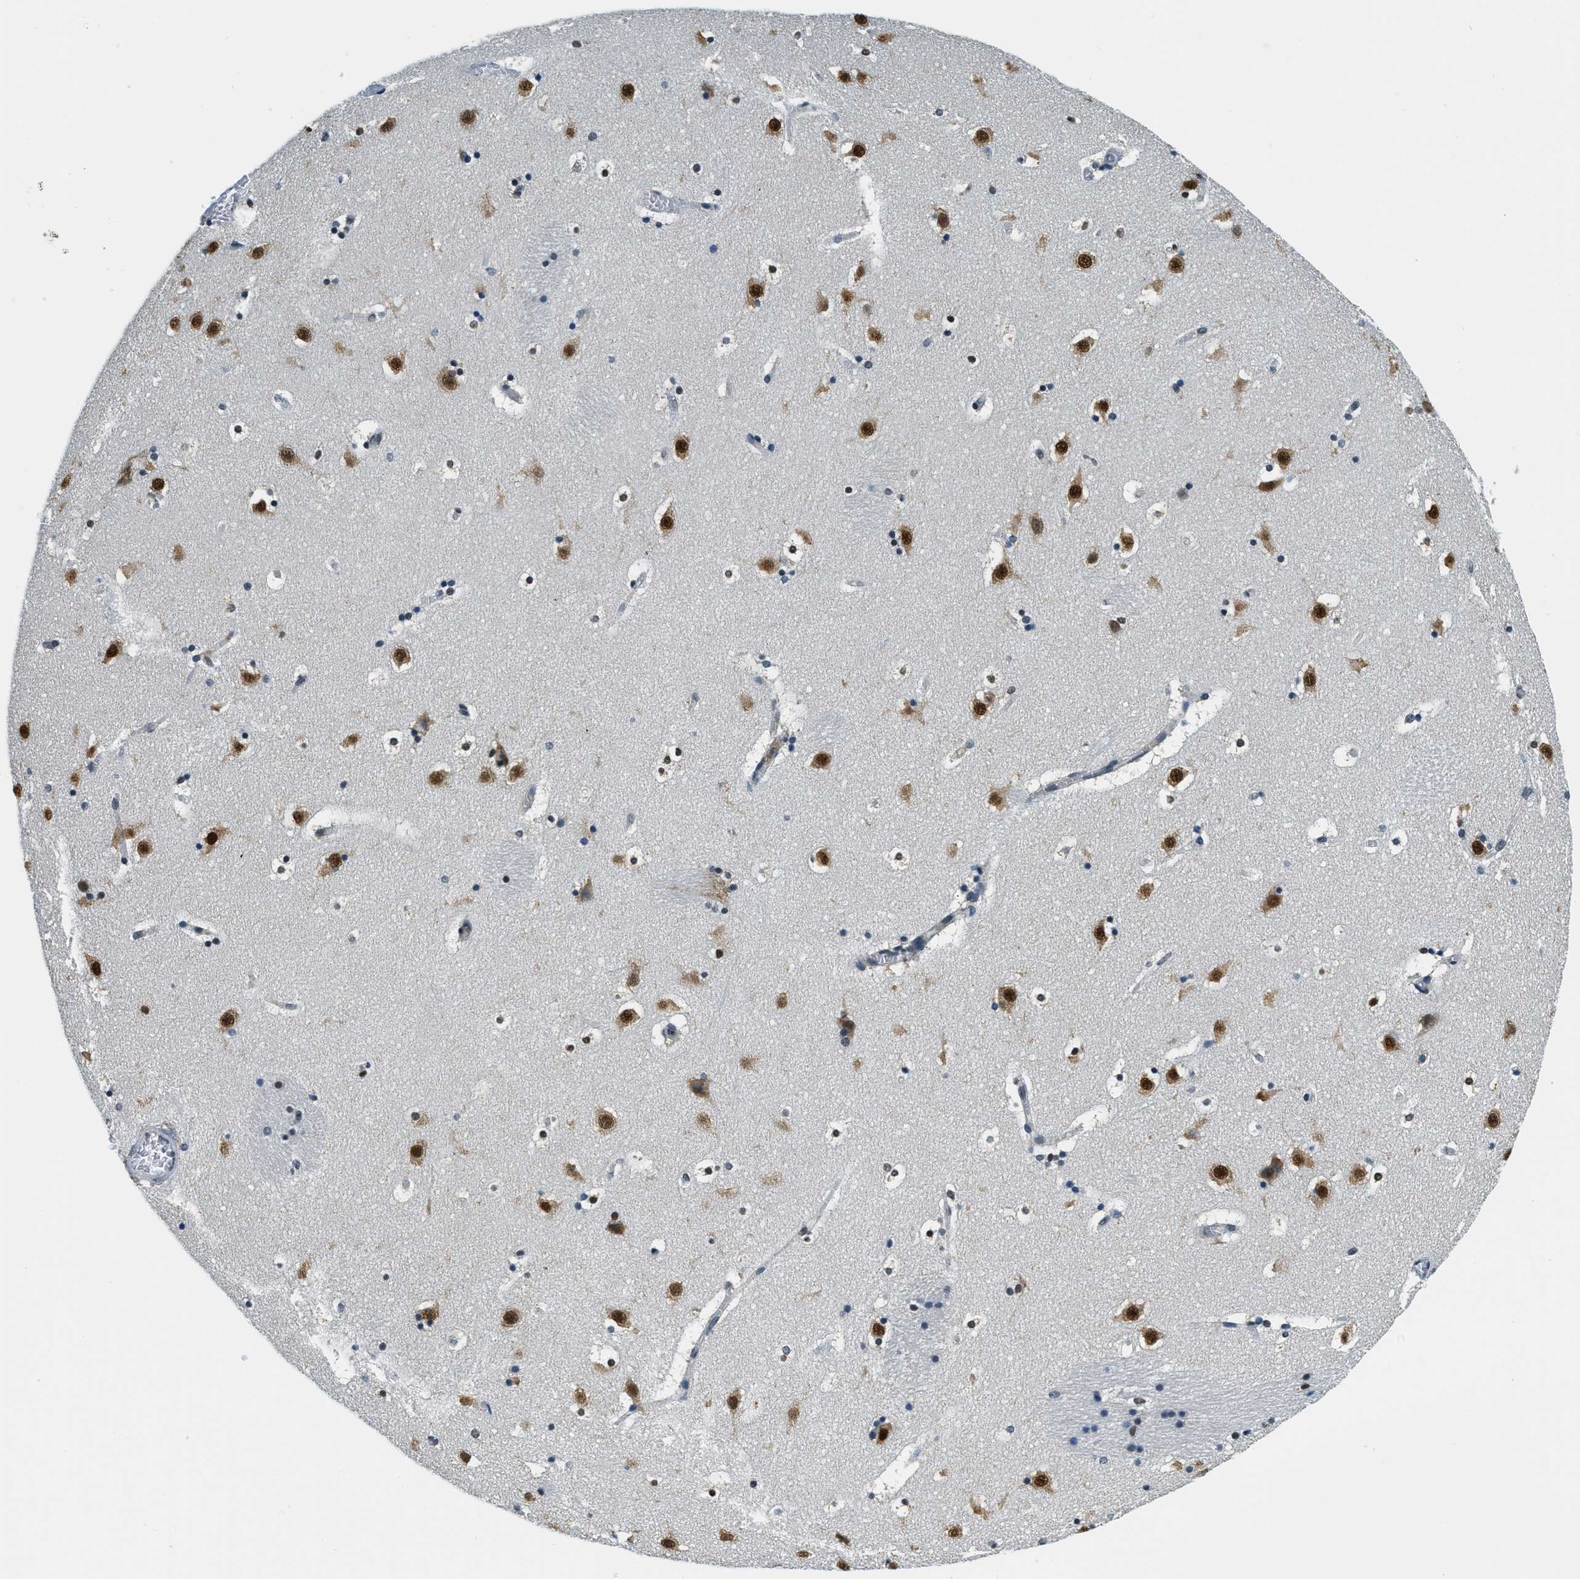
{"staining": {"intensity": "moderate", "quantity": "<25%", "location": "nuclear"}, "tissue": "caudate", "cell_type": "Glial cells", "image_type": "normal", "snomed": [{"axis": "morphology", "description": "Normal tissue, NOS"}, {"axis": "topography", "description": "Lateral ventricle wall"}], "caption": "Glial cells show low levels of moderate nuclear staining in approximately <25% of cells in unremarkable human caudate. (IHC, brightfield microscopy, high magnification).", "gene": "RAB11FIP1", "patient": {"sex": "male", "age": 45}}